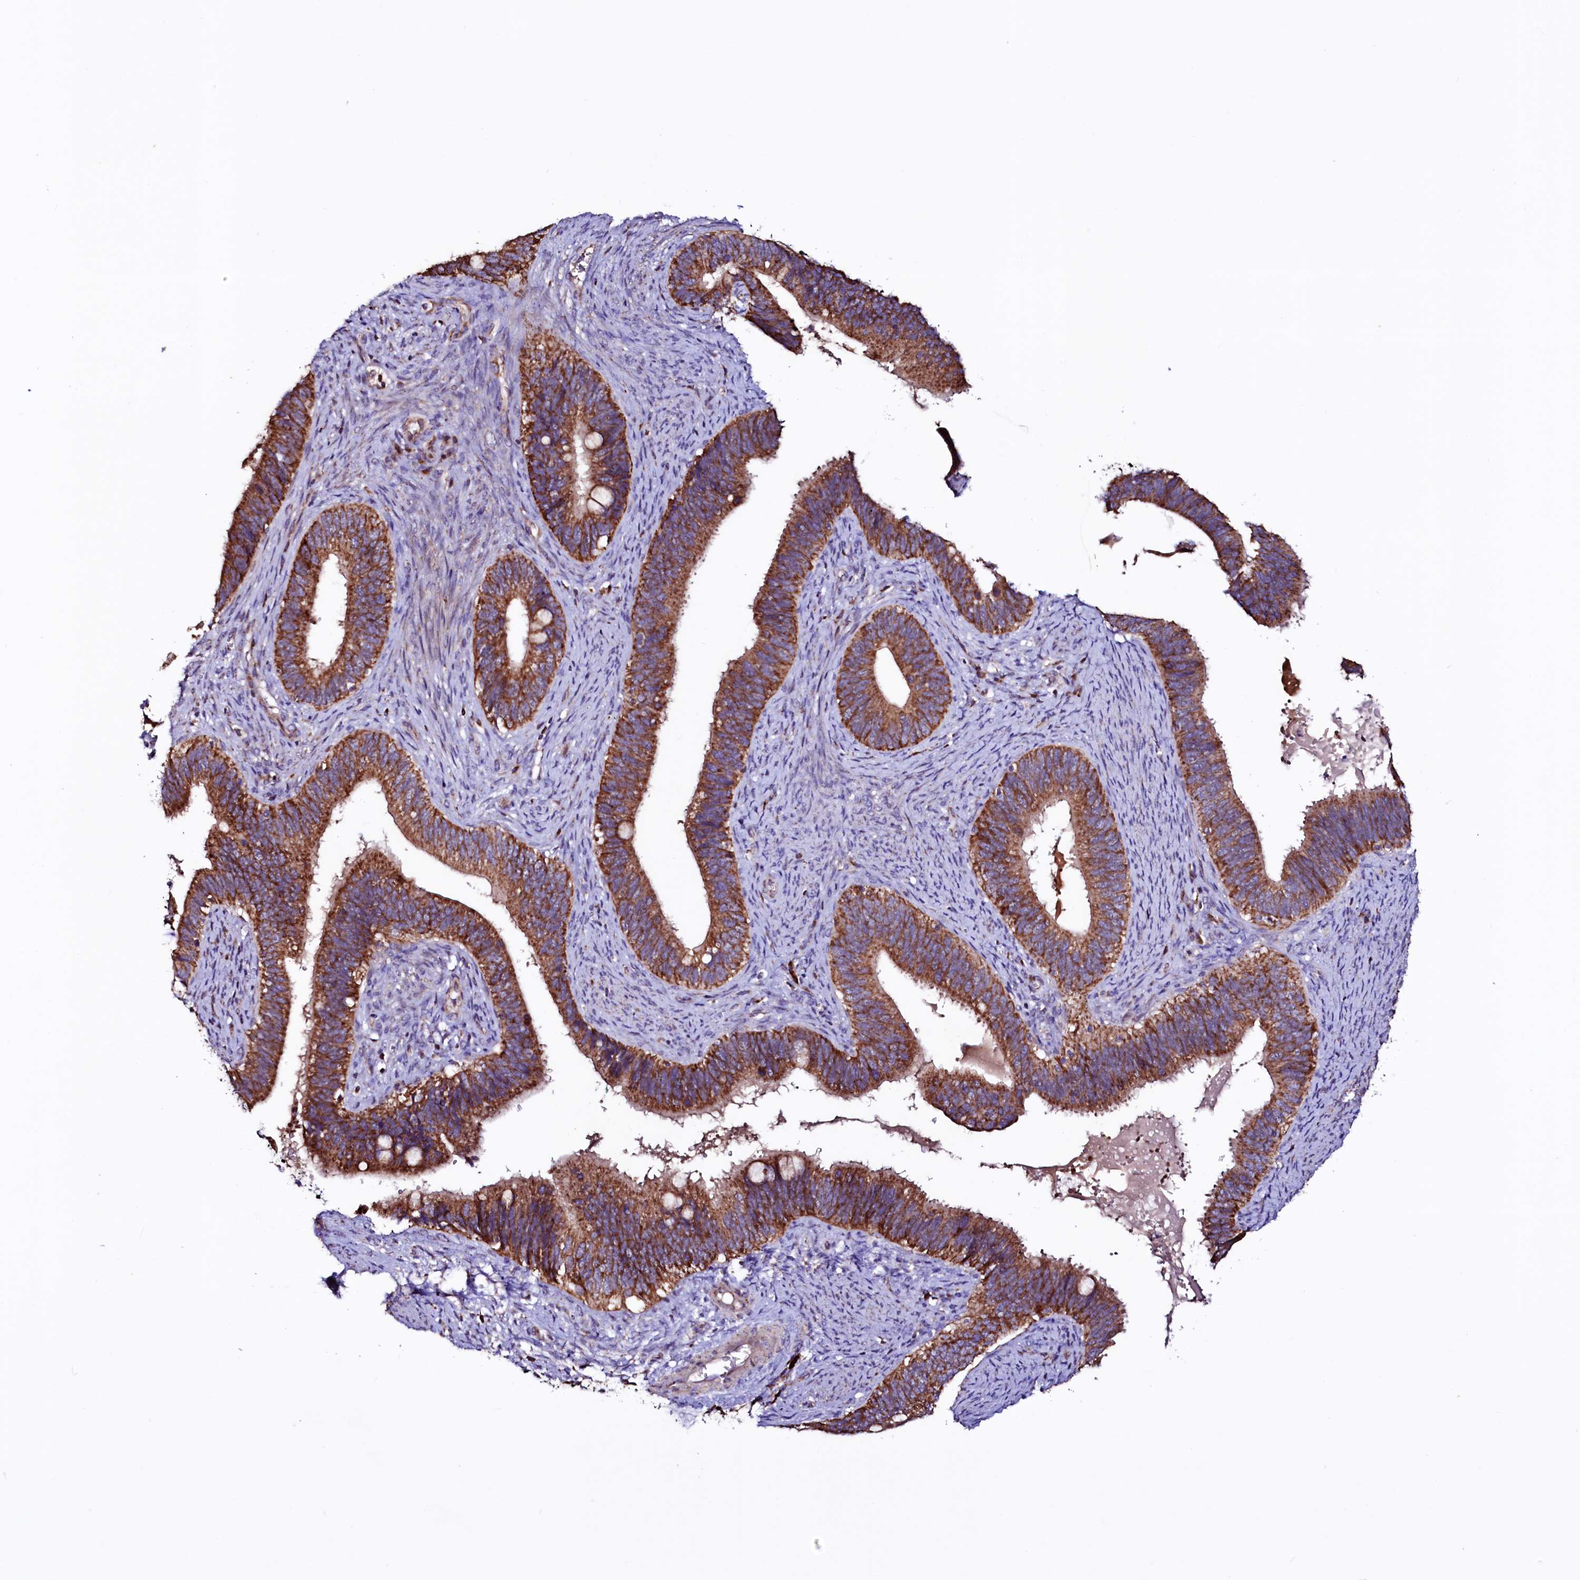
{"staining": {"intensity": "strong", "quantity": ">75%", "location": "cytoplasmic/membranous"}, "tissue": "cervical cancer", "cell_type": "Tumor cells", "image_type": "cancer", "snomed": [{"axis": "morphology", "description": "Adenocarcinoma, NOS"}, {"axis": "topography", "description": "Cervix"}], "caption": "This is a histology image of immunohistochemistry (IHC) staining of cervical cancer (adenocarcinoma), which shows strong positivity in the cytoplasmic/membranous of tumor cells.", "gene": "STARD5", "patient": {"sex": "female", "age": 42}}